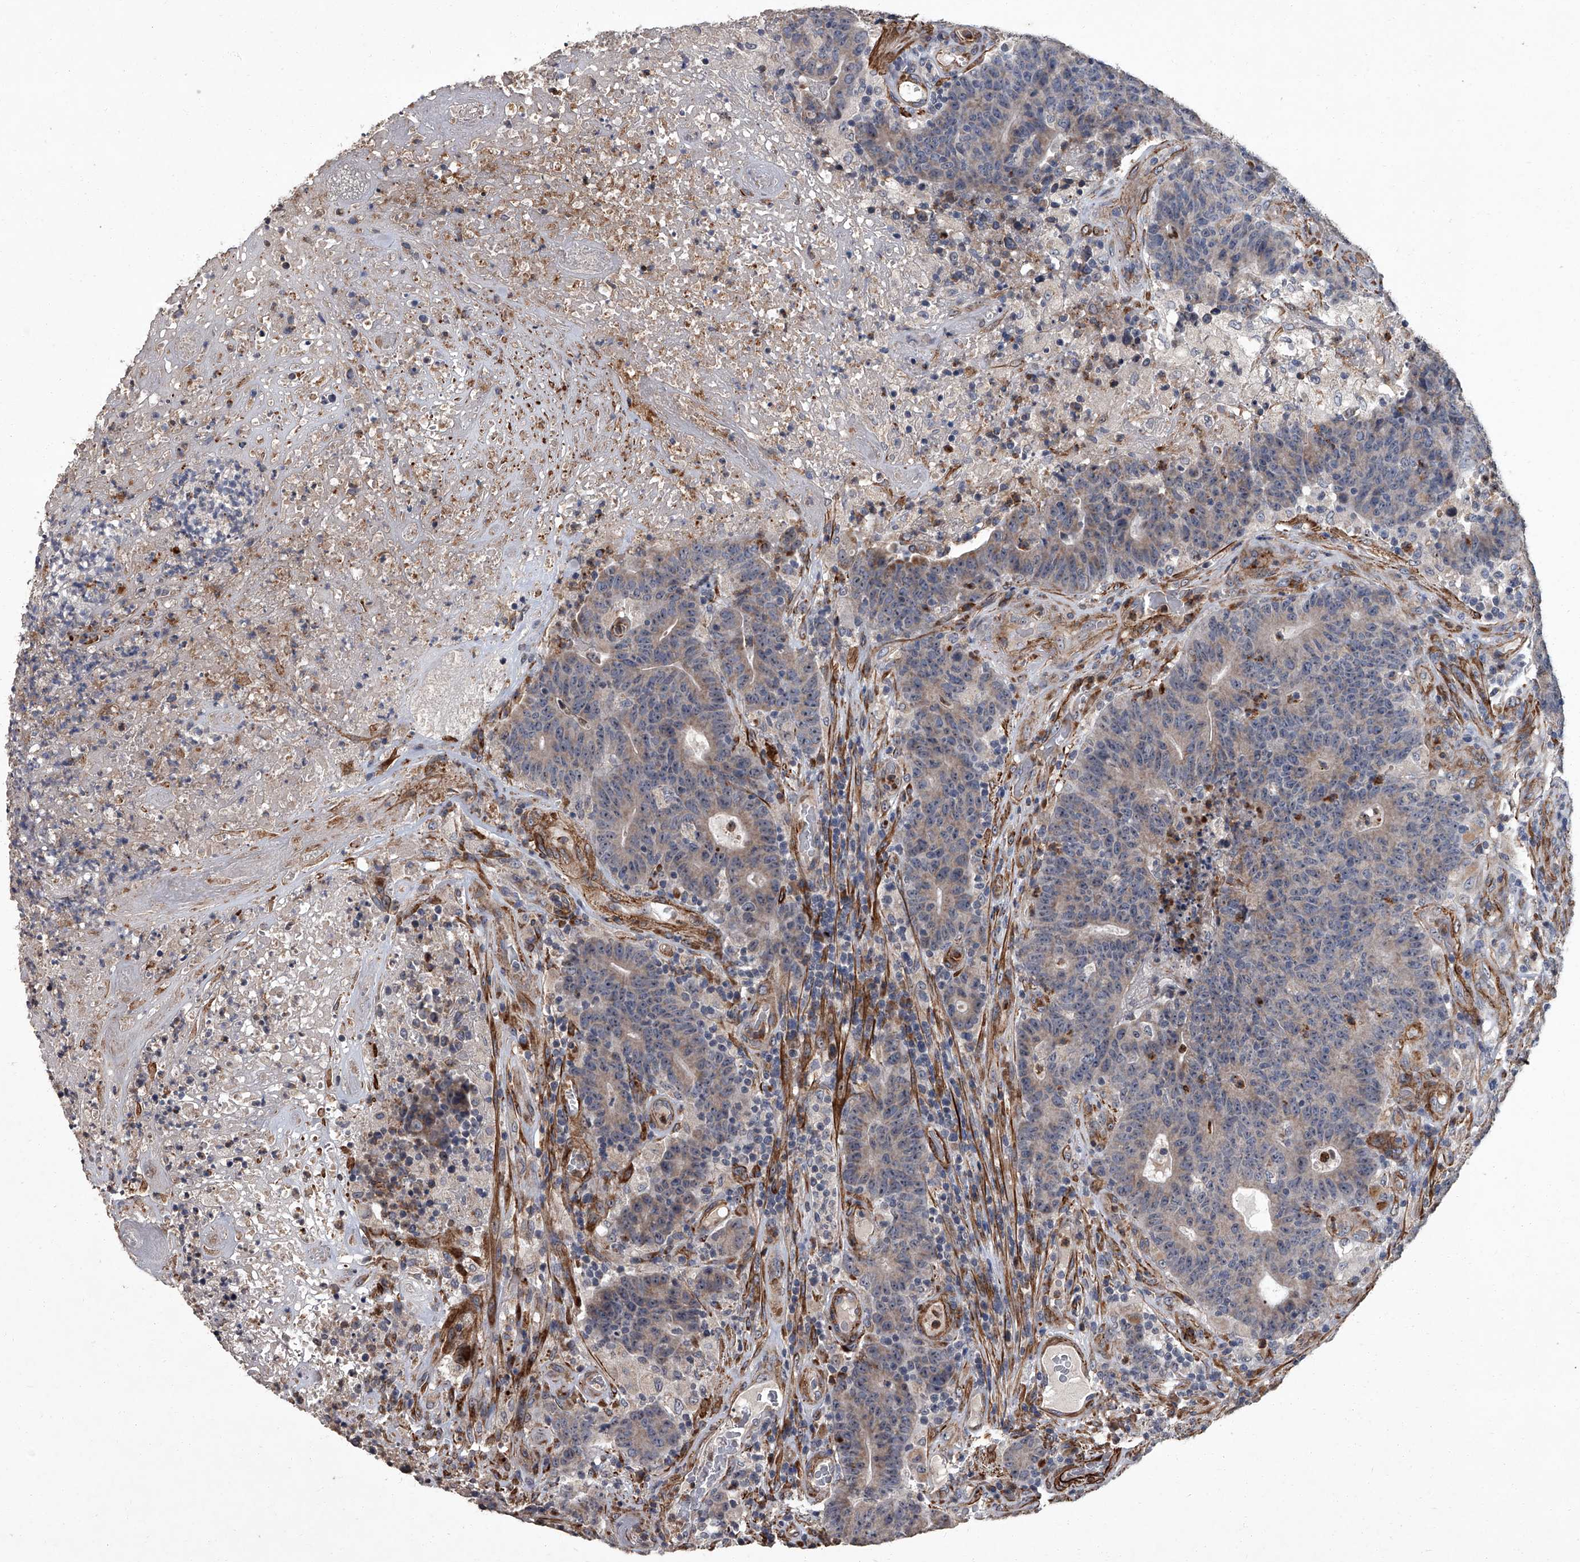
{"staining": {"intensity": "weak", "quantity": "<25%", "location": "cytoplasmic/membranous"}, "tissue": "colorectal cancer", "cell_type": "Tumor cells", "image_type": "cancer", "snomed": [{"axis": "morphology", "description": "Normal tissue, NOS"}, {"axis": "morphology", "description": "Adenocarcinoma, NOS"}, {"axis": "topography", "description": "Colon"}], "caption": "High power microscopy image of an immunohistochemistry (IHC) micrograph of colorectal cancer (adenocarcinoma), revealing no significant staining in tumor cells.", "gene": "SIRT4", "patient": {"sex": "female", "age": 75}}